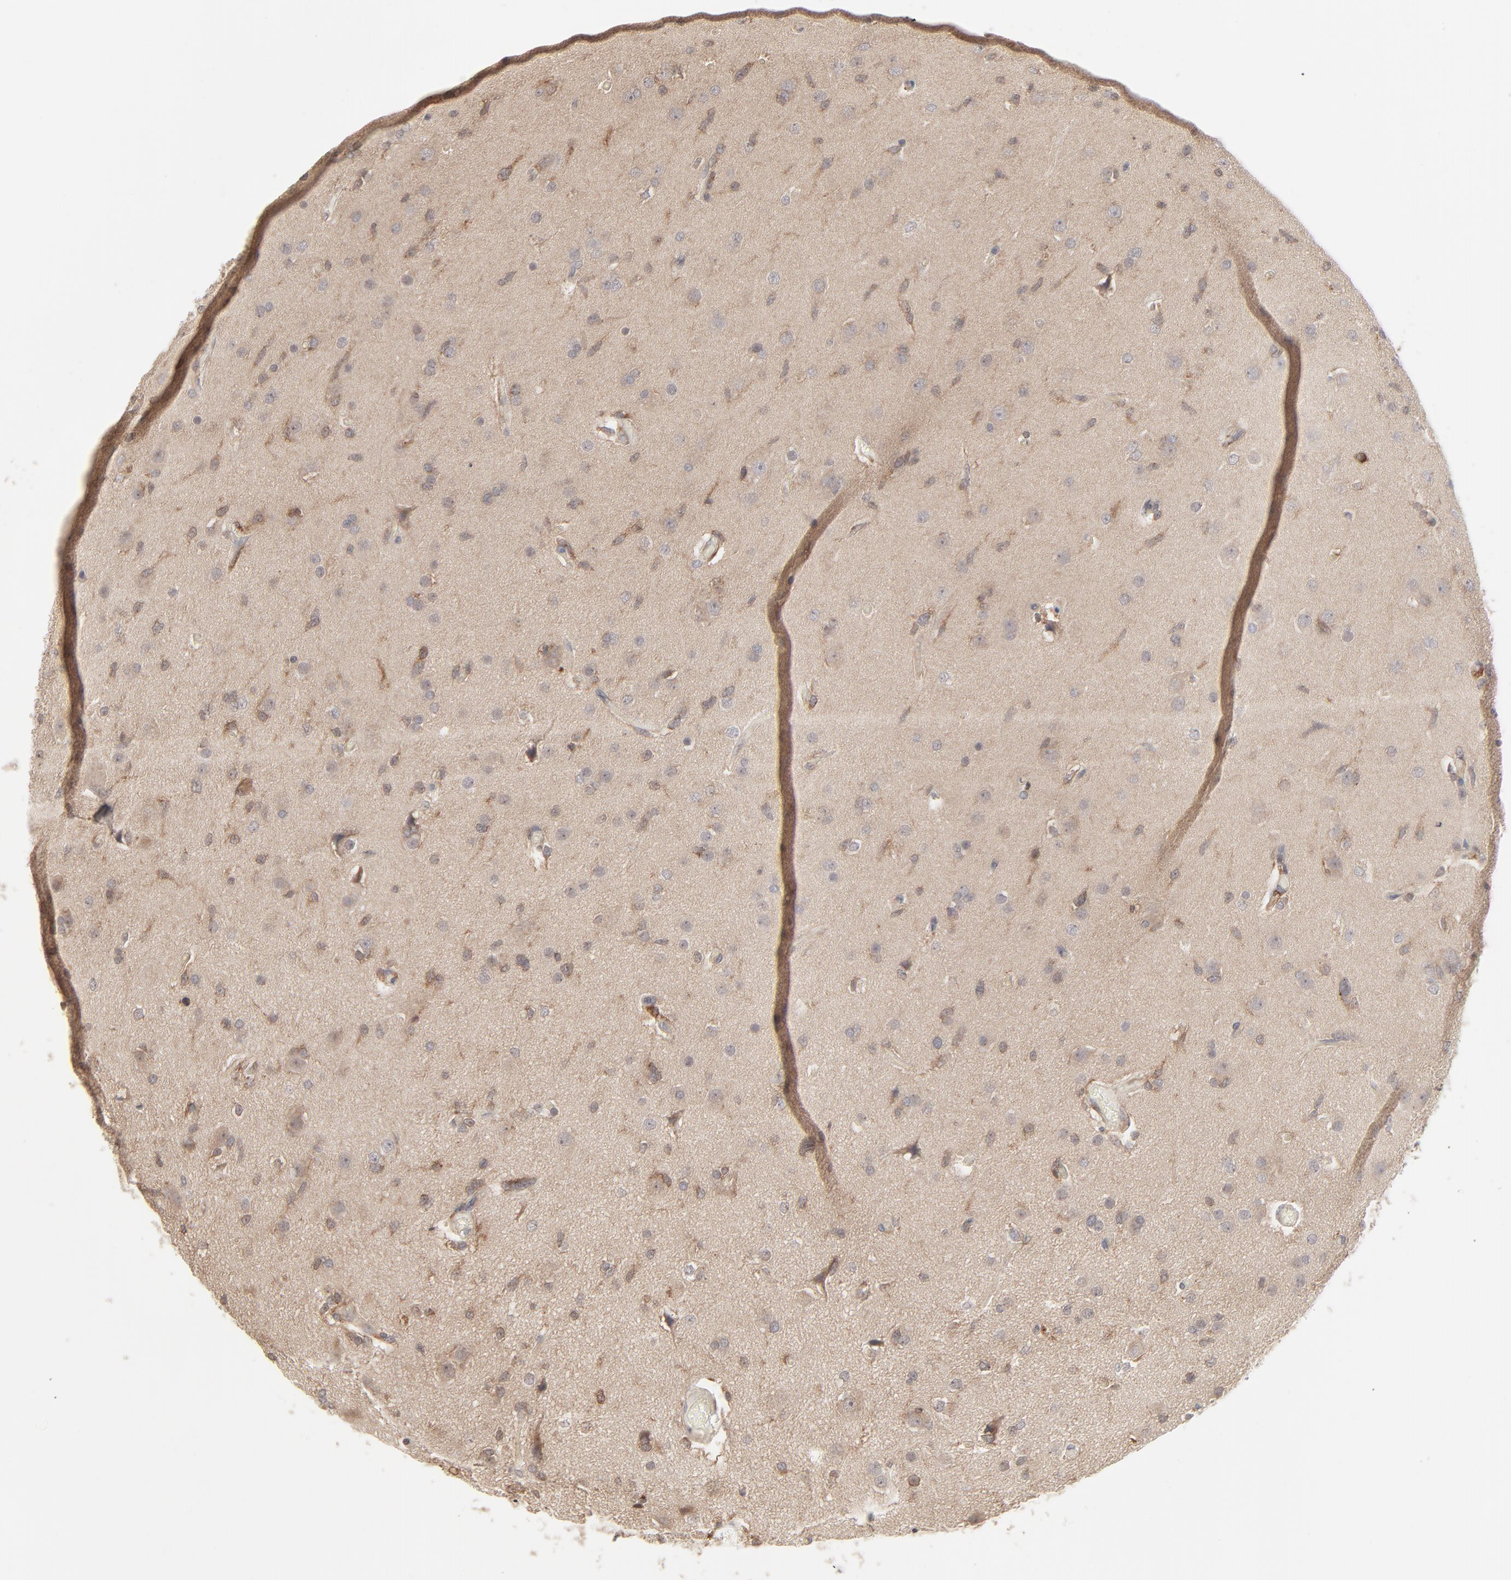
{"staining": {"intensity": "moderate", "quantity": "25%-75%", "location": "cytoplasmic/membranous"}, "tissue": "glioma", "cell_type": "Tumor cells", "image_type": "cancer", "snomed": [{"axis": "morphology", "description": "Glioma, malignant, High grade"}, {"axis": "topography", "description": "Brain"}], "caption": "A photomicrograph of malignant high-grade glioma stained for a protein shows moderate cytoplasmic/membranous brown staining in tumor cells.", "gene": "RAB5C", "patient": {"sex": "male", "age": 33}}